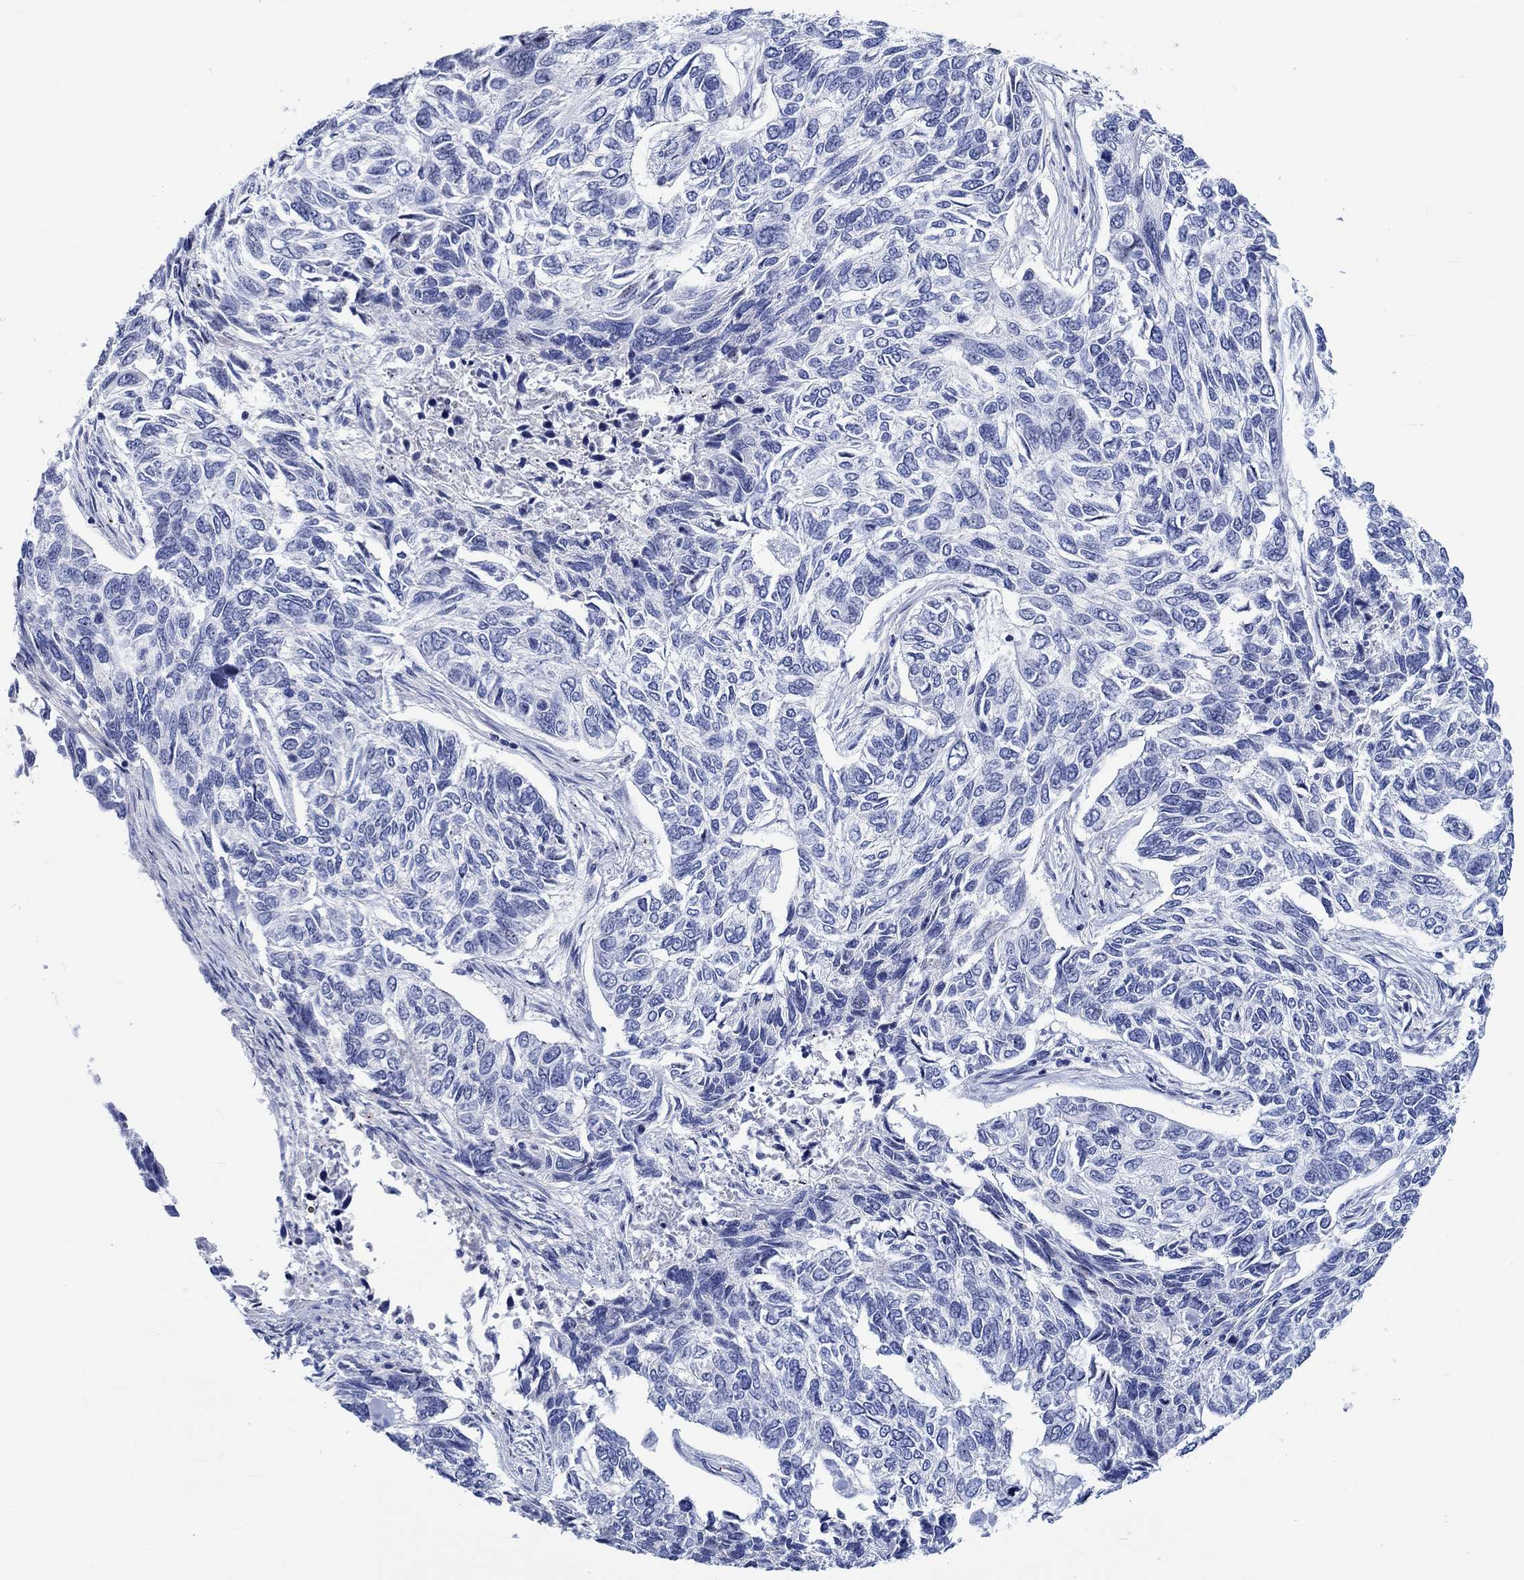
{"staining": {"intensity": "negative", "quantity": "none", "location": "none"}, "tissue": "skin cancer", "cell_type": "Tumor cells", "image_type": "cancer", "snomed": [{"axis": "morphology", "description": "Basal cell carcinoma"}, {"axis": "topography", "description": "Skin"}], "caption": "Human skin cancer (basal cell carcinoma) stained for a protein using immunohistochemistry (IHC) exhibits no positivity in tumor cells.", "gene": "ZNF446", "patient": {"sex": "female", "age": 65}}